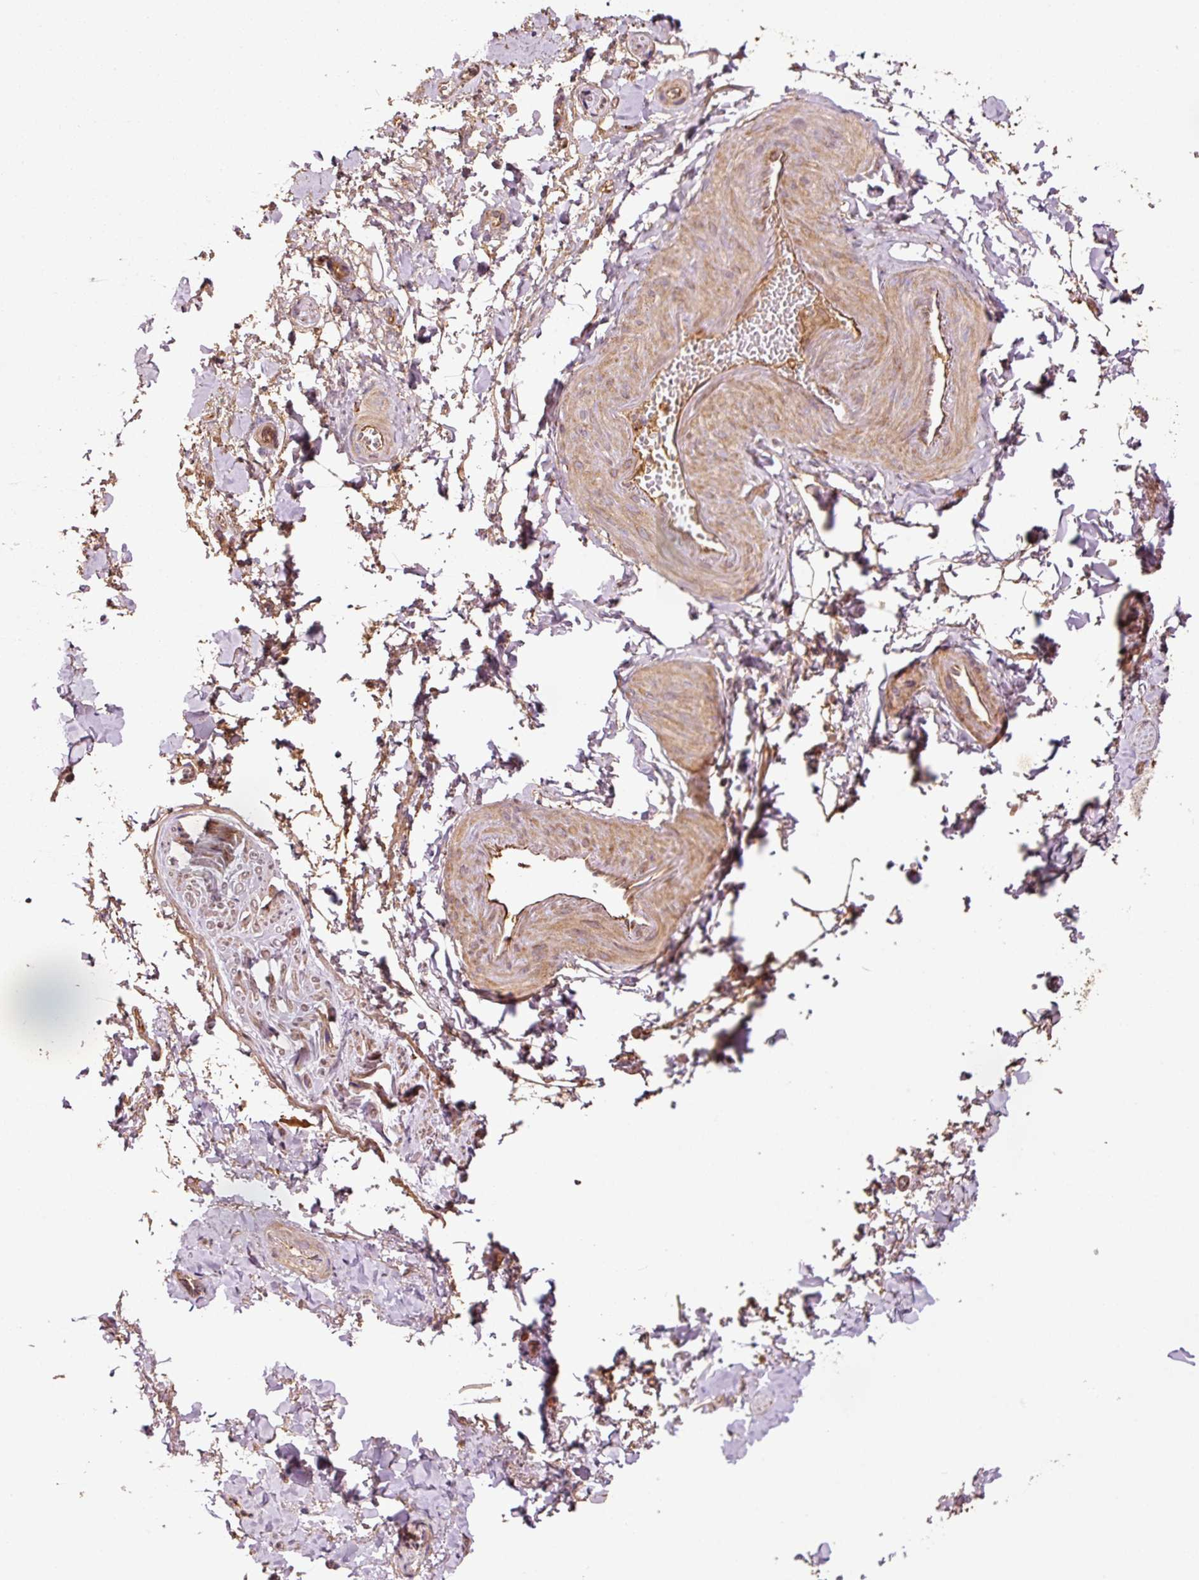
{"staining": {"intensity": "moderate", "quantity": ">75%", "location": "cytoplasmic/membranous"}, "tissue": "adipose tissue", "cell_type": "Adipocytes", "image_type": "normal", "snomed": [{"axis": "morphology", "description": "Normal tissue, NOS"}, {"axis": "topography", "description": "Vulva"}, {"axis": "topography", "description": "Vagina"}, {"axis": "topography", "description": "Peripheral nerve tissue"}], "caption": "A medium amount of moderate cytoplasmic/membranous positivity is identified in approximately >75% of adipocytes in normal adipose tissue. (IHC, brightfield microscopy, high magnification).", "gene": "NID2", "patient": {"sex": "female", "age": 66}}